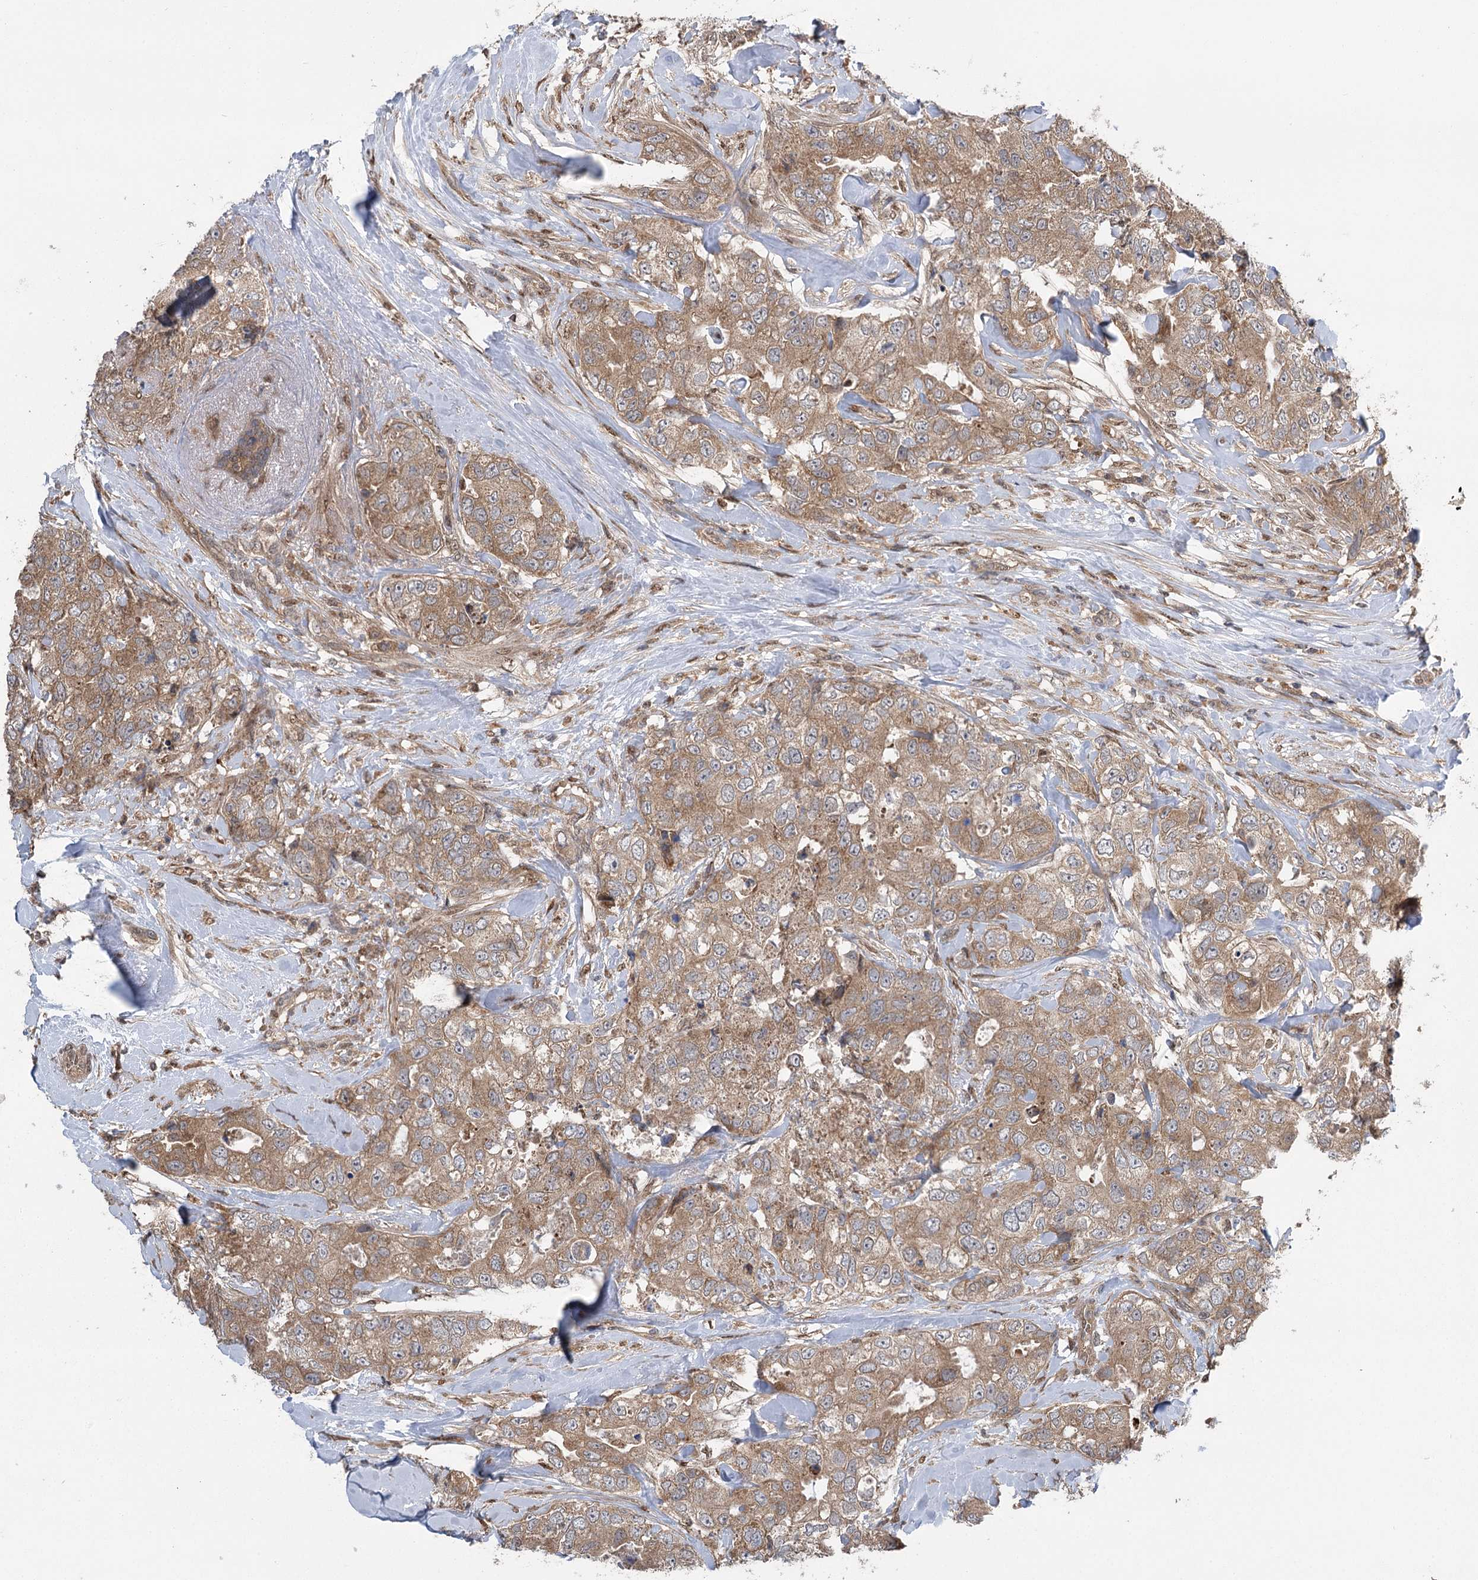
{"staining": {"intensity": "moderate", "quantity": ">75%", "location": "cytoplasmic/membranous"}, "tissue": "breast cancer", "cell_type": "Tumor cells", "image_type": "cancer", "snomed": [{"axis": "morphology", "description": "Duct carcinoma"}, {"axis": "topography", "description": "Breast"}], "caption": "About >75% of tumor cells in human breast invasive ductal carcinoma demonstrate moderate cytoplasmic/membranous protein staining as visualized by brown immunohistochemical staining.", "gene": "C12orf4", "patient": {"sex": "female", "age": 62}}